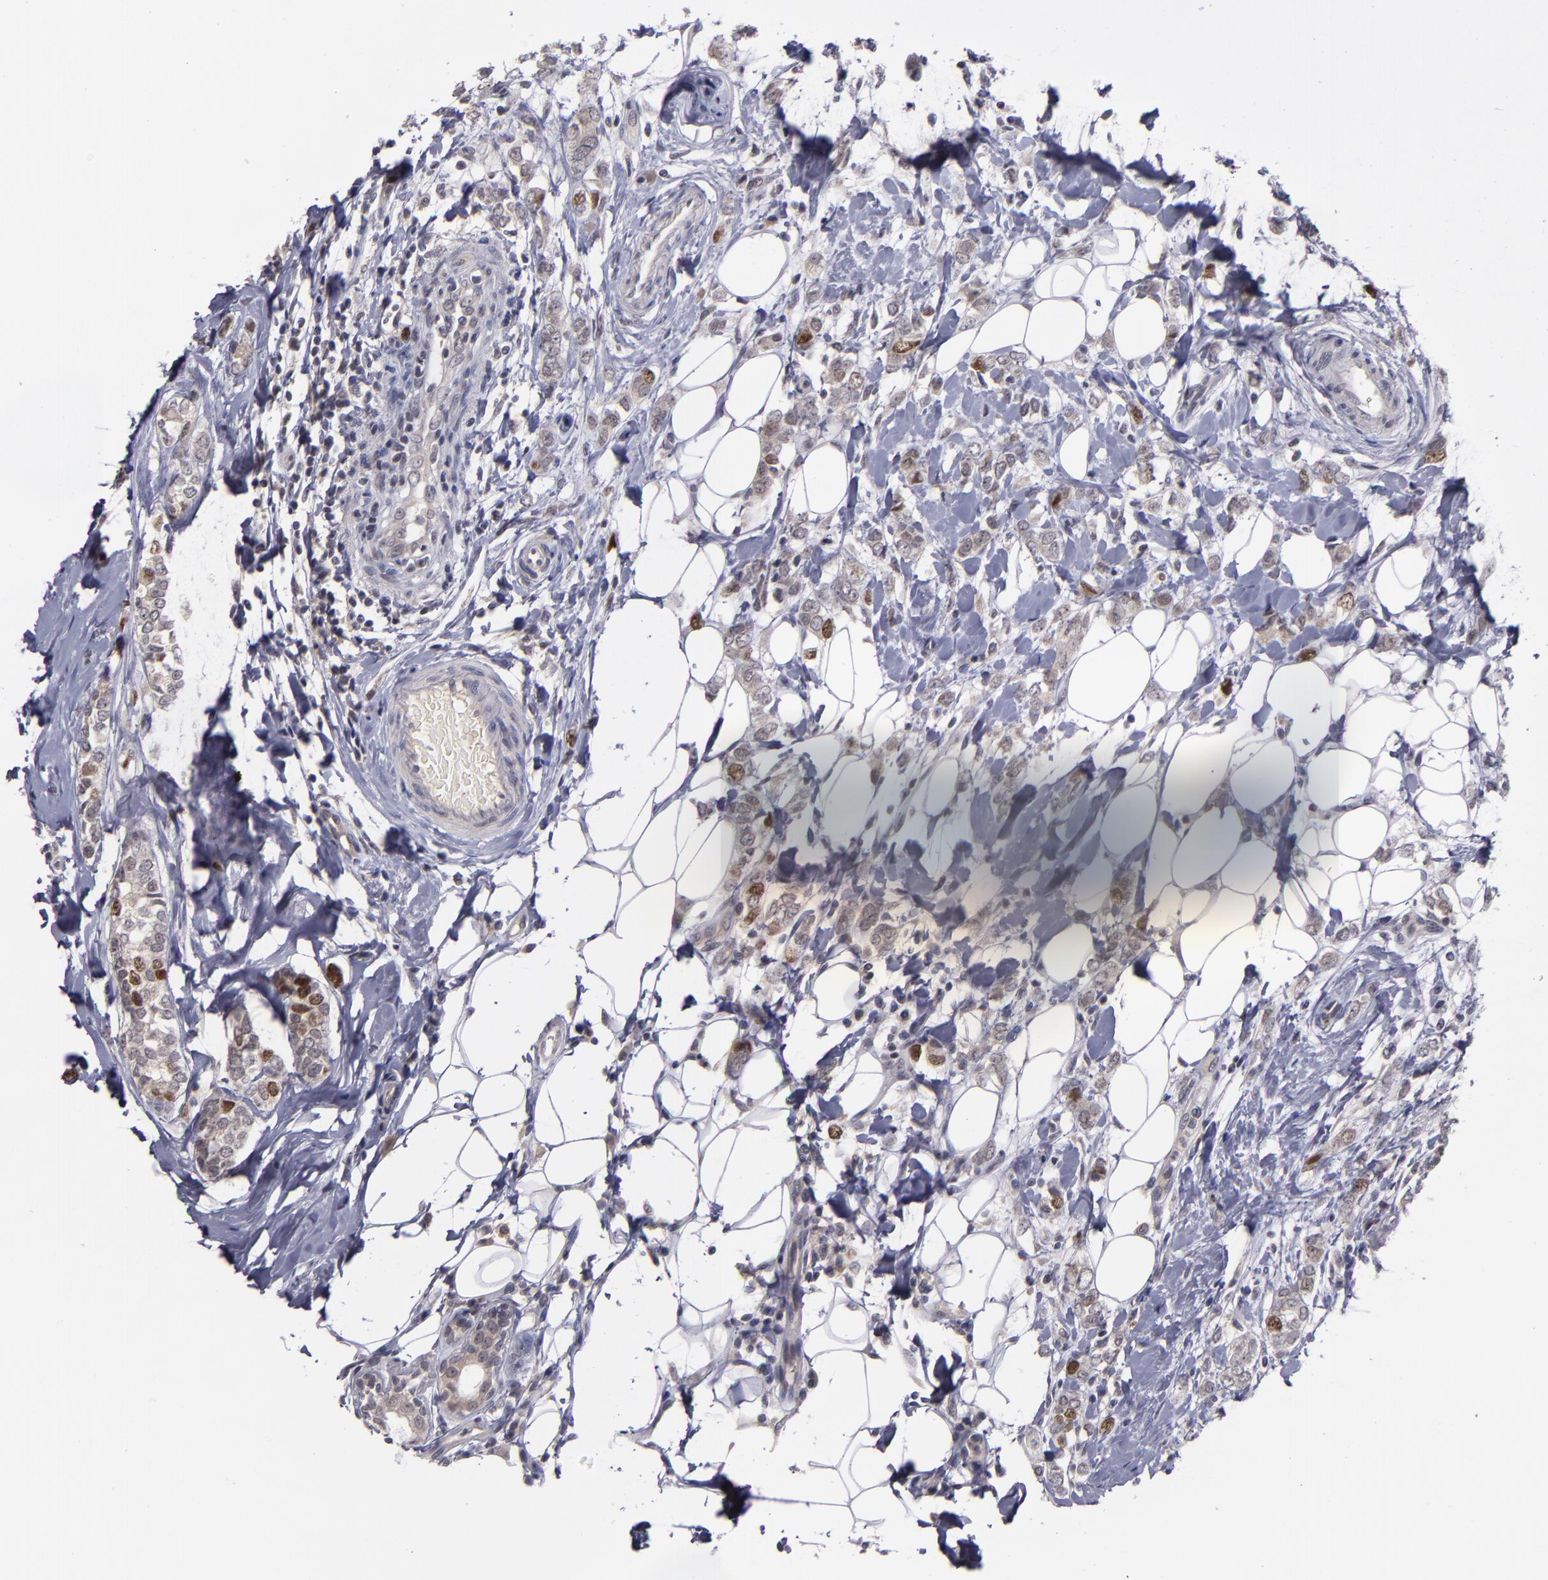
{"staining": {"intensity": "moderate", "quantity": "25%-75%", "location": "nuclear"}, "tissue": "breast cancer", "cell_type": "Tumor cells", "image_type": "cancer", "snomed": [{"axis": "morphology", "description": "Normal tissue, NOS"}, {"axis": "morphology", "description": "Lobular carcinoma"}, {"axis": "topography", "description": "Breast"}], "caption": "The histopathology image reveals a brown stain indicating the presence of a protein in the nuclear of tumor cells in breast cancer.", "gene": "CDC7", "patient": {"sex": "female", "age": 47}}